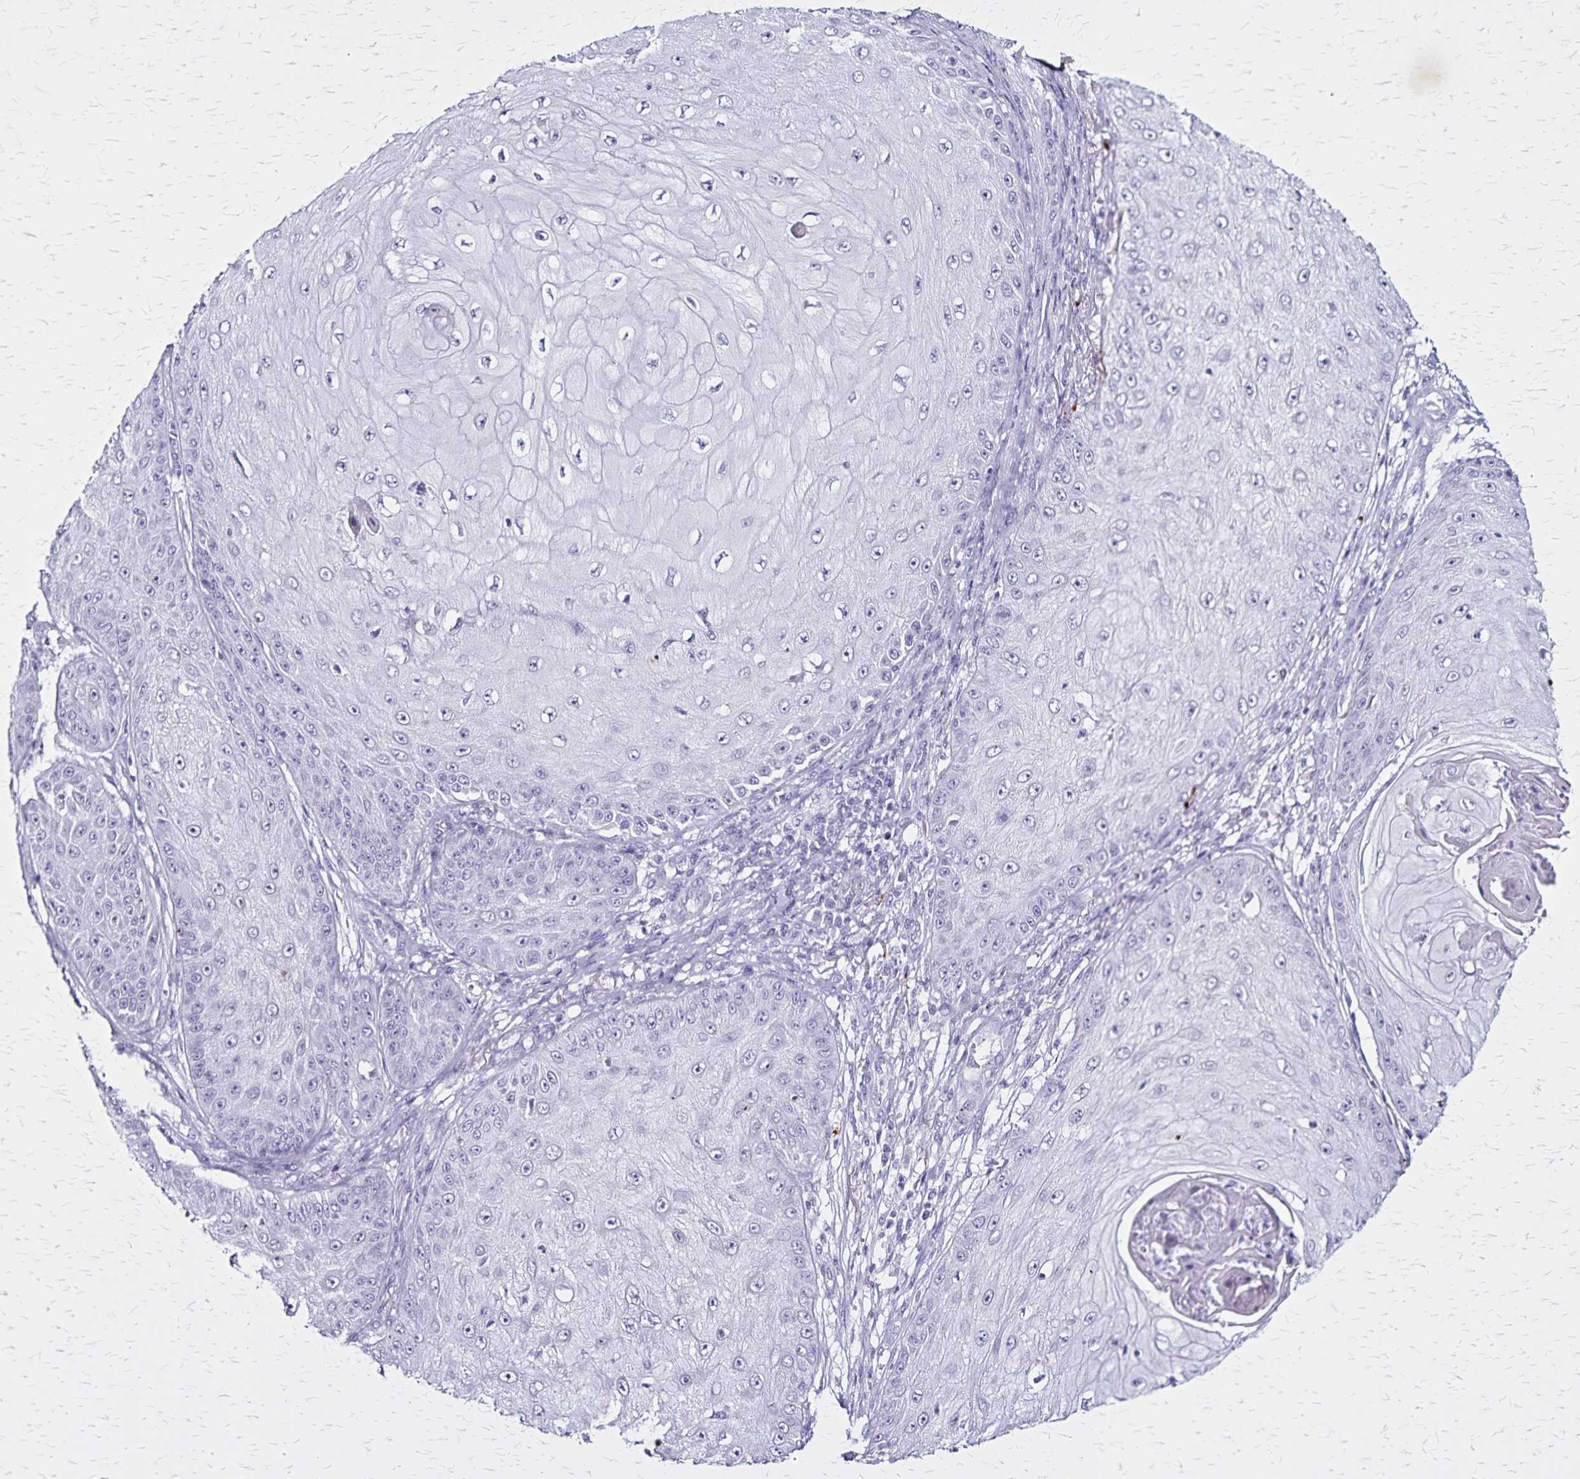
{"staining": {"intensity": "negative", "quantity": "none", "location": "none"}, "tissue": "skin cancer", "cell_type": "Tumor cells", "image_type": "cancer", "snomed": [{"axis": "morphology", "description": "Squamous cell carcinoma, NOS"}, {"axis": "topography", "description": "Skin"}], "caption": "Tumor cells show no significant protein positivity in skin cancer (squamous cell carcinoma). The staining was performed using DAB to visualize the protein expression in brown, while the nuclei were stained in blue with hematoxylin (Magnification: 20x).", "gene": "KRT2", "patient": {"sex": "male", "age": 70}}